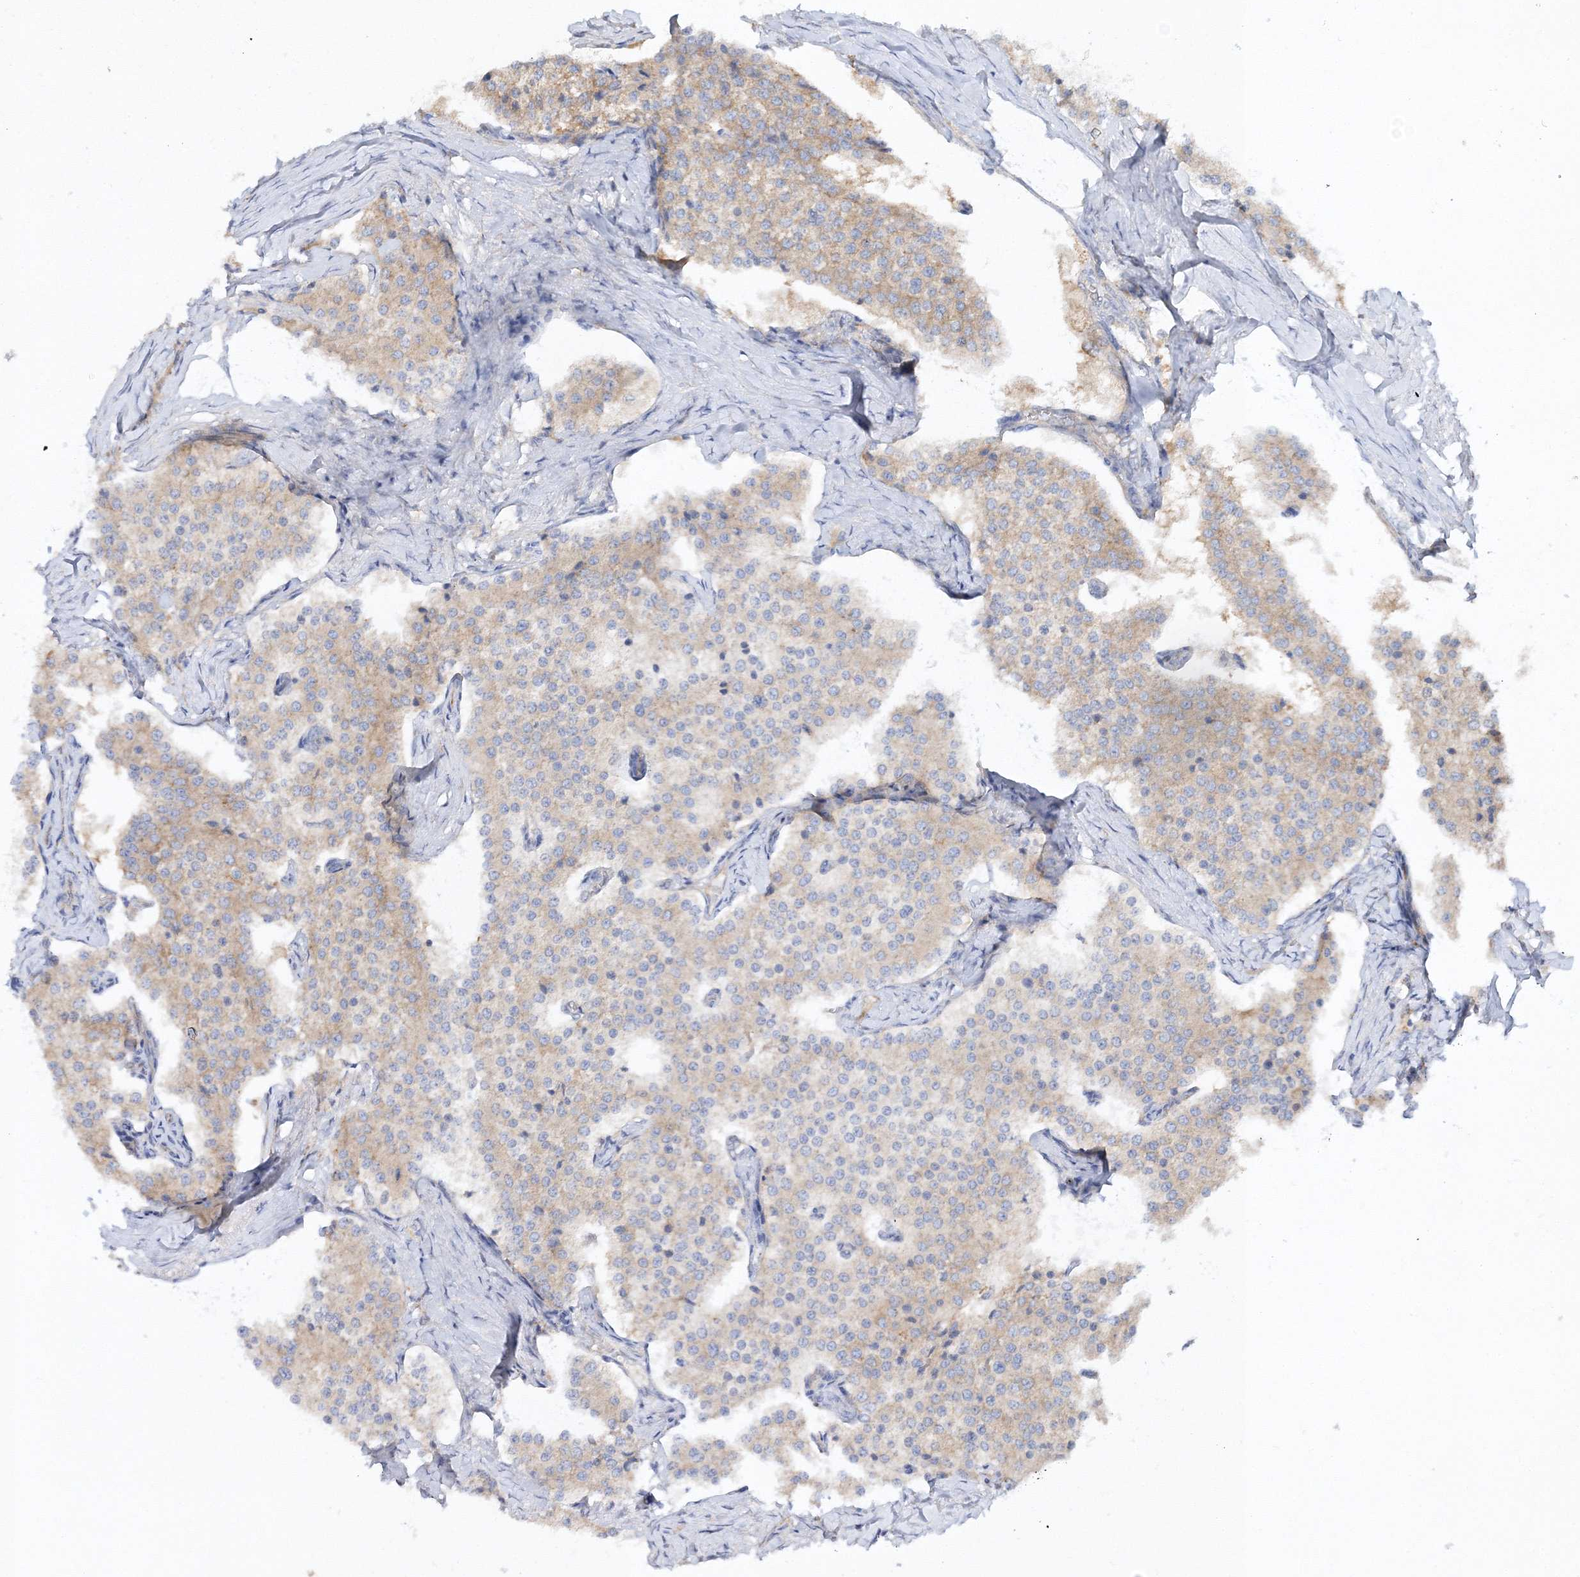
{"staining": {"intensity": "weak", "quantity": "25%-75%", "location": "cytoplasmic/membranous"}, "tissue": "carcinoid", "cell_type": "Tumor cells", "image_type": "cancer", "snomed": [{"axis": "morphology", "description": "Carcinoid, malignant, NOS"}, {"axis": "topography", "description": "Colon"}], "caption": "Carcinoid (malignant) was stained to show a protein in brown. There is low levels of weak cytoplasmic/membranous expression in approximately 25%-75% of tumor cells.", "gene": "WDR37", "patient": {"sex": "female", "age": 52}}